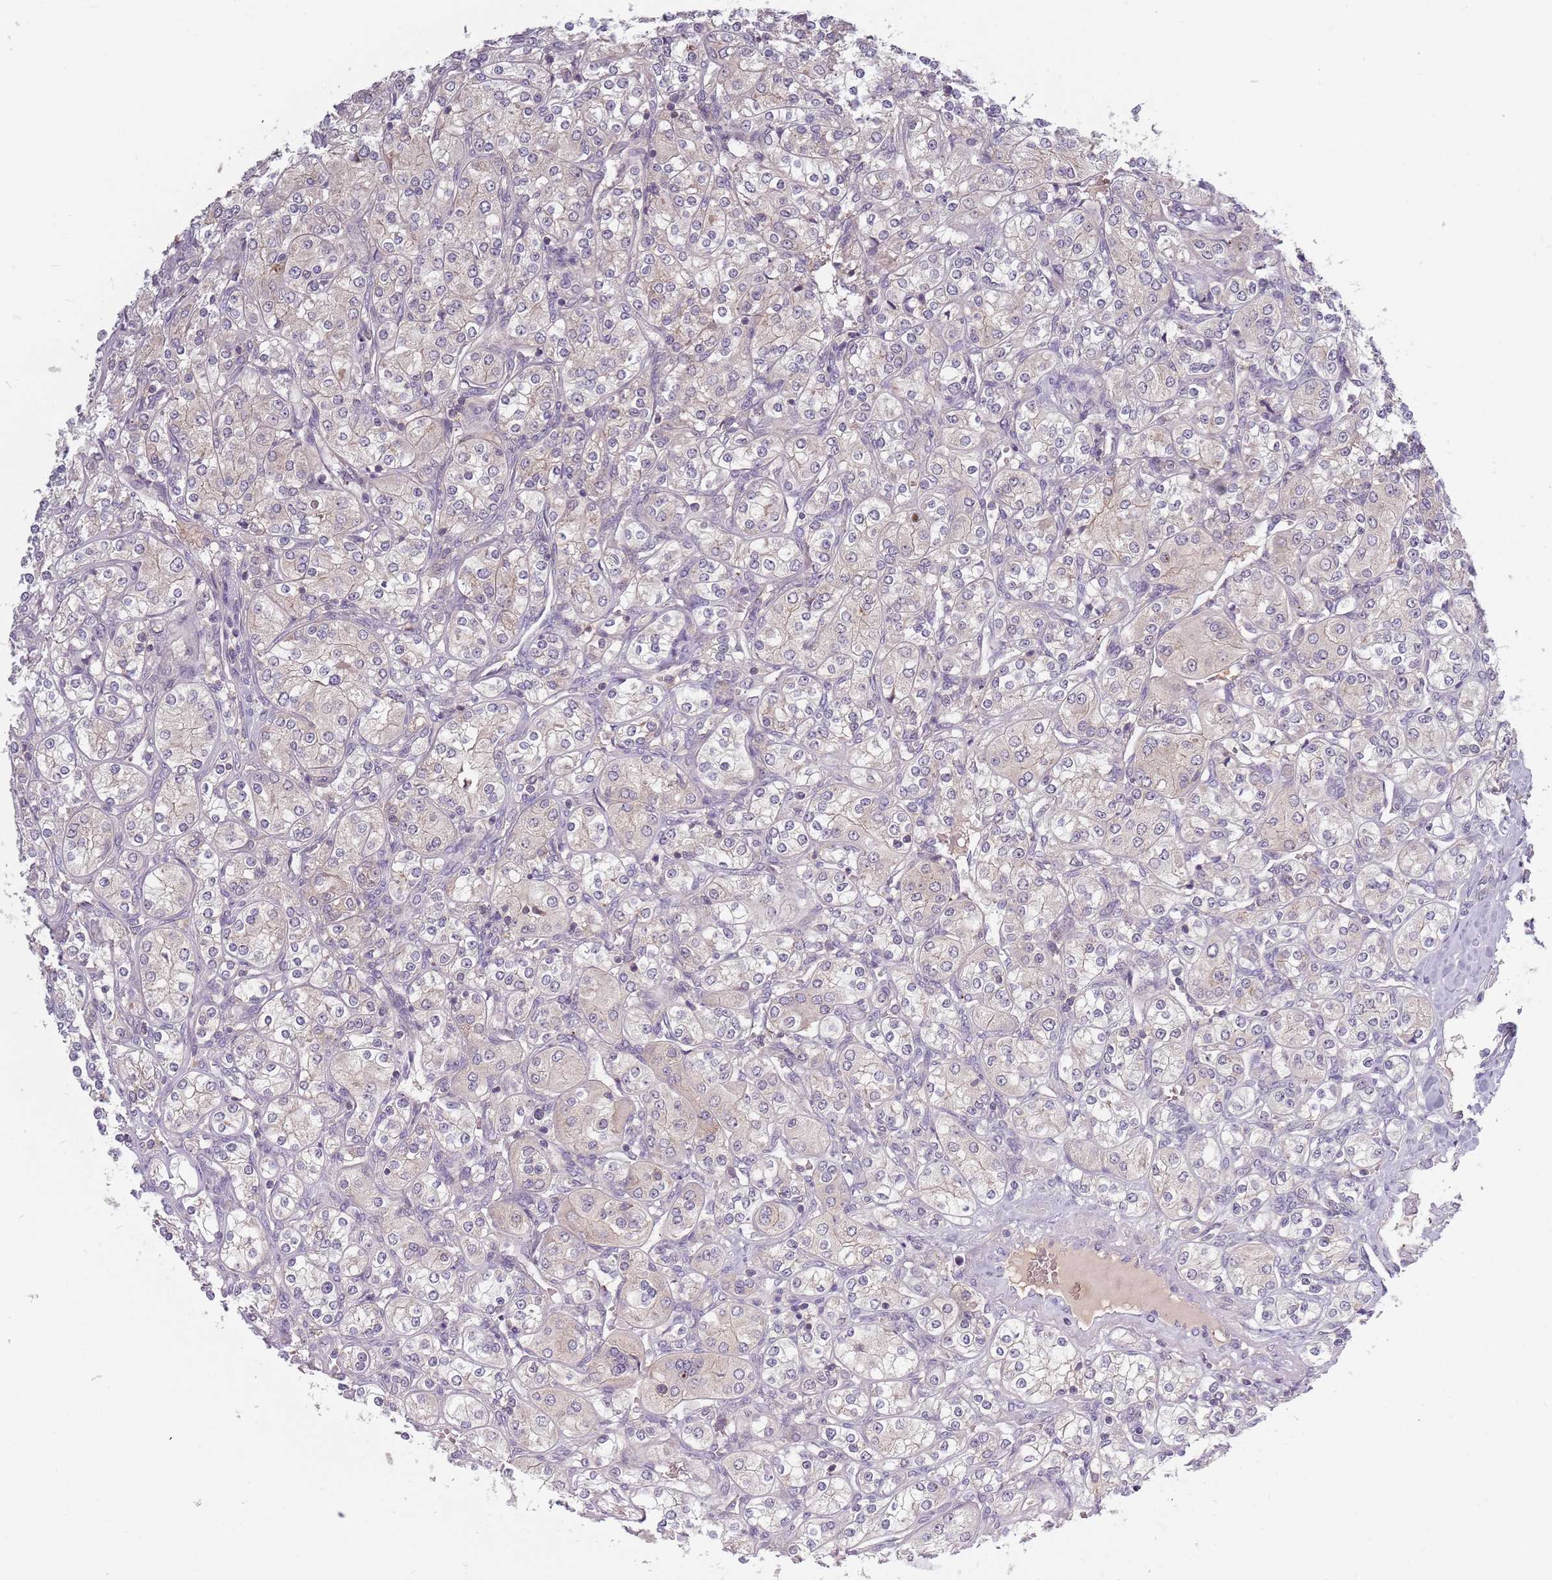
{"staining": {"intensity": "negative", "quantity": "none", "location": "none"}, "tissue": "renal cancer", "cell_type": "Tumor cells", "image_type": "cancer", "snomed": [{"axis": "morphology", "description": "Adenocarcinoma, NOS"}, {"axis": "topography", "description": "Kidney"}], "caption": "This is a photomicrograph of immunohistochemistry staining of renal adenocarcinoma, which shows no staining in tumor cells. (Immunohistochemistry, brightfield microscopy, high magnification).", "gene": "ASB13", "patient": {"sex": "male", "age": 77}}